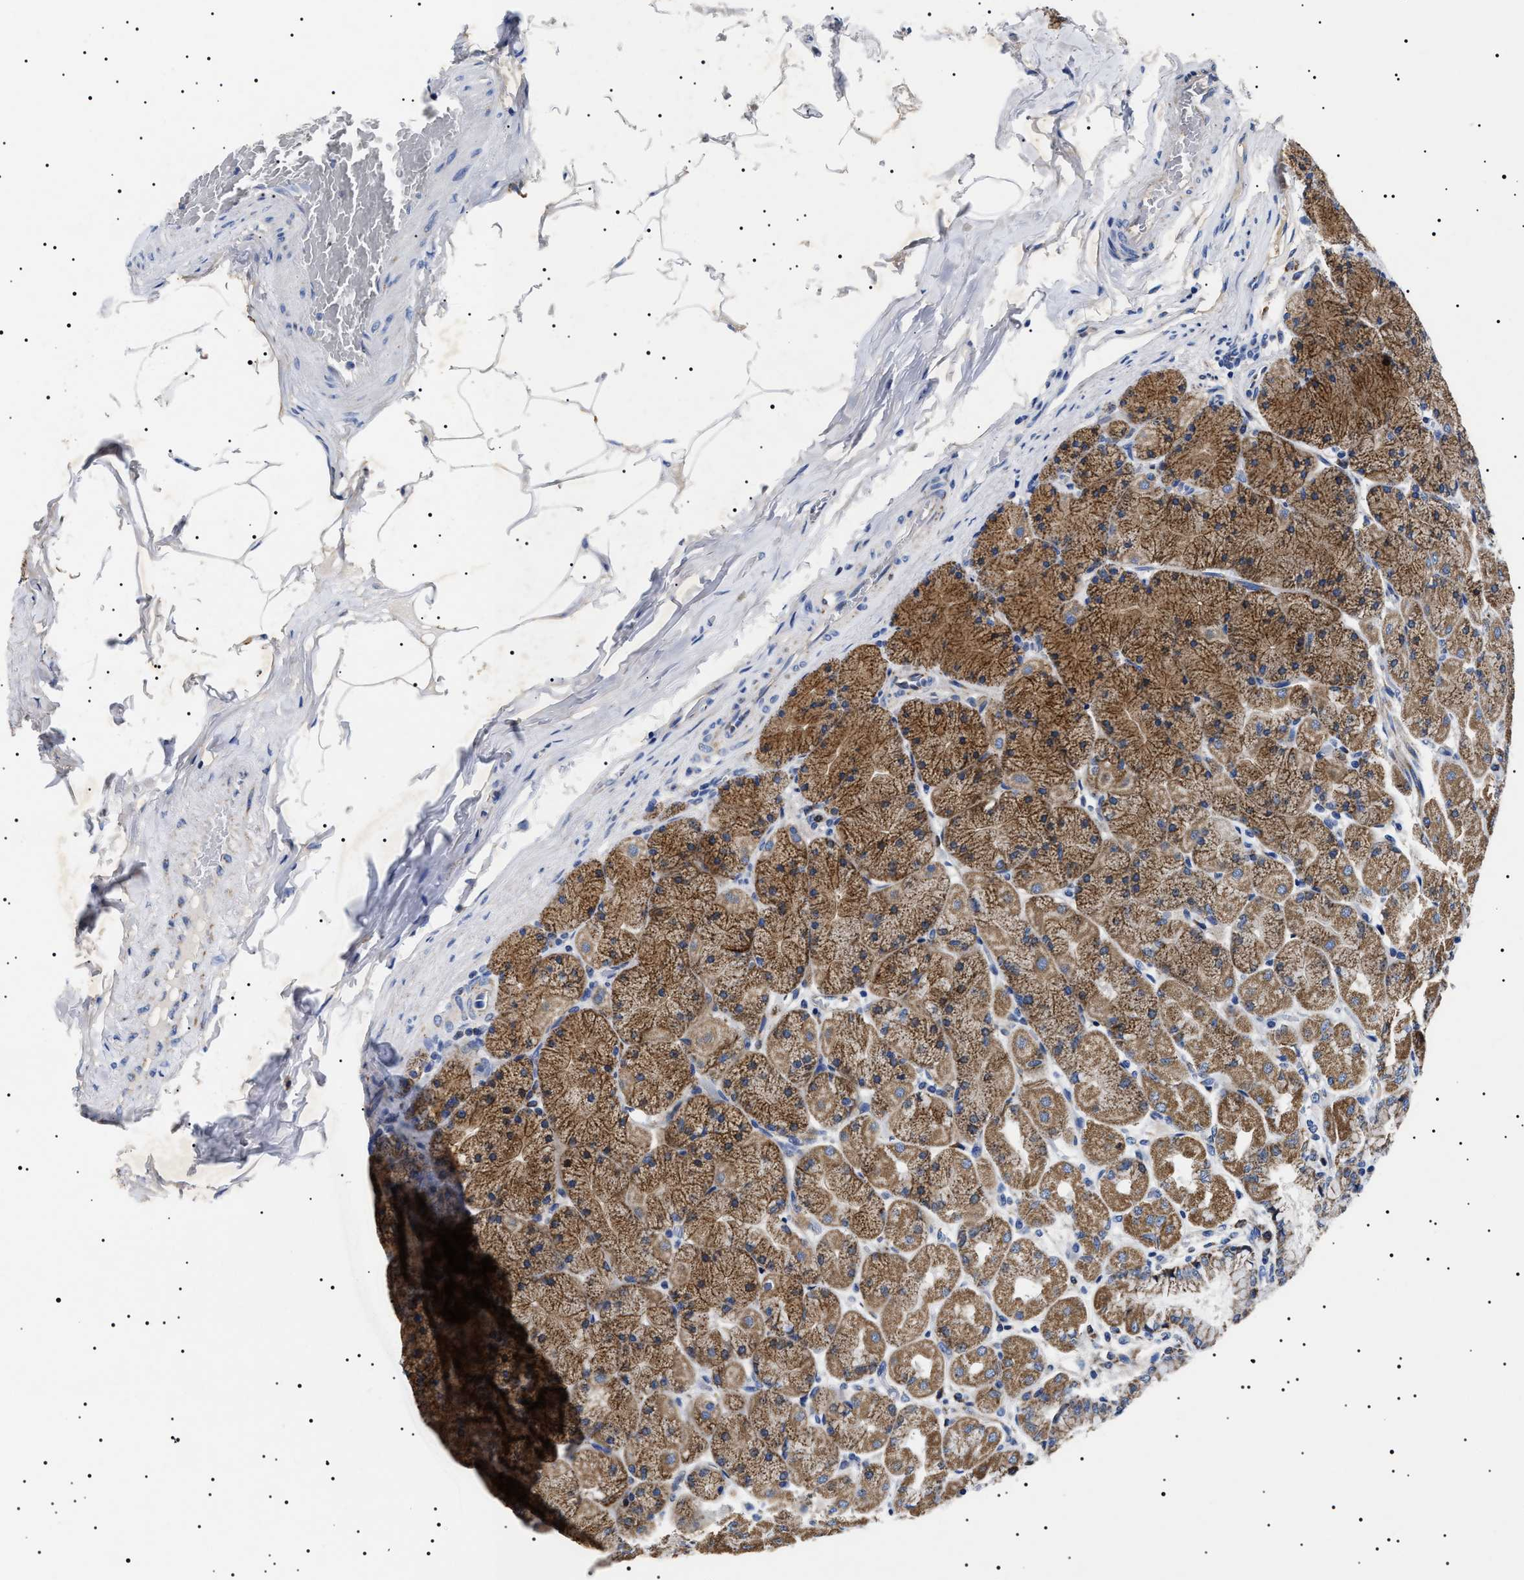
{"staining": {"intensity": "moderate", "quantity": ">75%", "location": "cytoplasmic/membranous"}, "tissue": "stomach", "cell_type": "Glandular cells", "image_type": "normal", "snomed": [{"axis": "morphology", "description": "Normal tissue, NOS"}, {"axis": "topography", "description": "Stomach, upper"}], "caption": "Protein expression analysis of benign stomach demonstrates moderate cytoplasmic/membranous positivity in about >75% of glandular cells. Immunohistochemistry stains the protein in brown and the nuclei are stained blue.", "gene": "CHRDL2", "patient": {"sex": "female", "age": 56}}